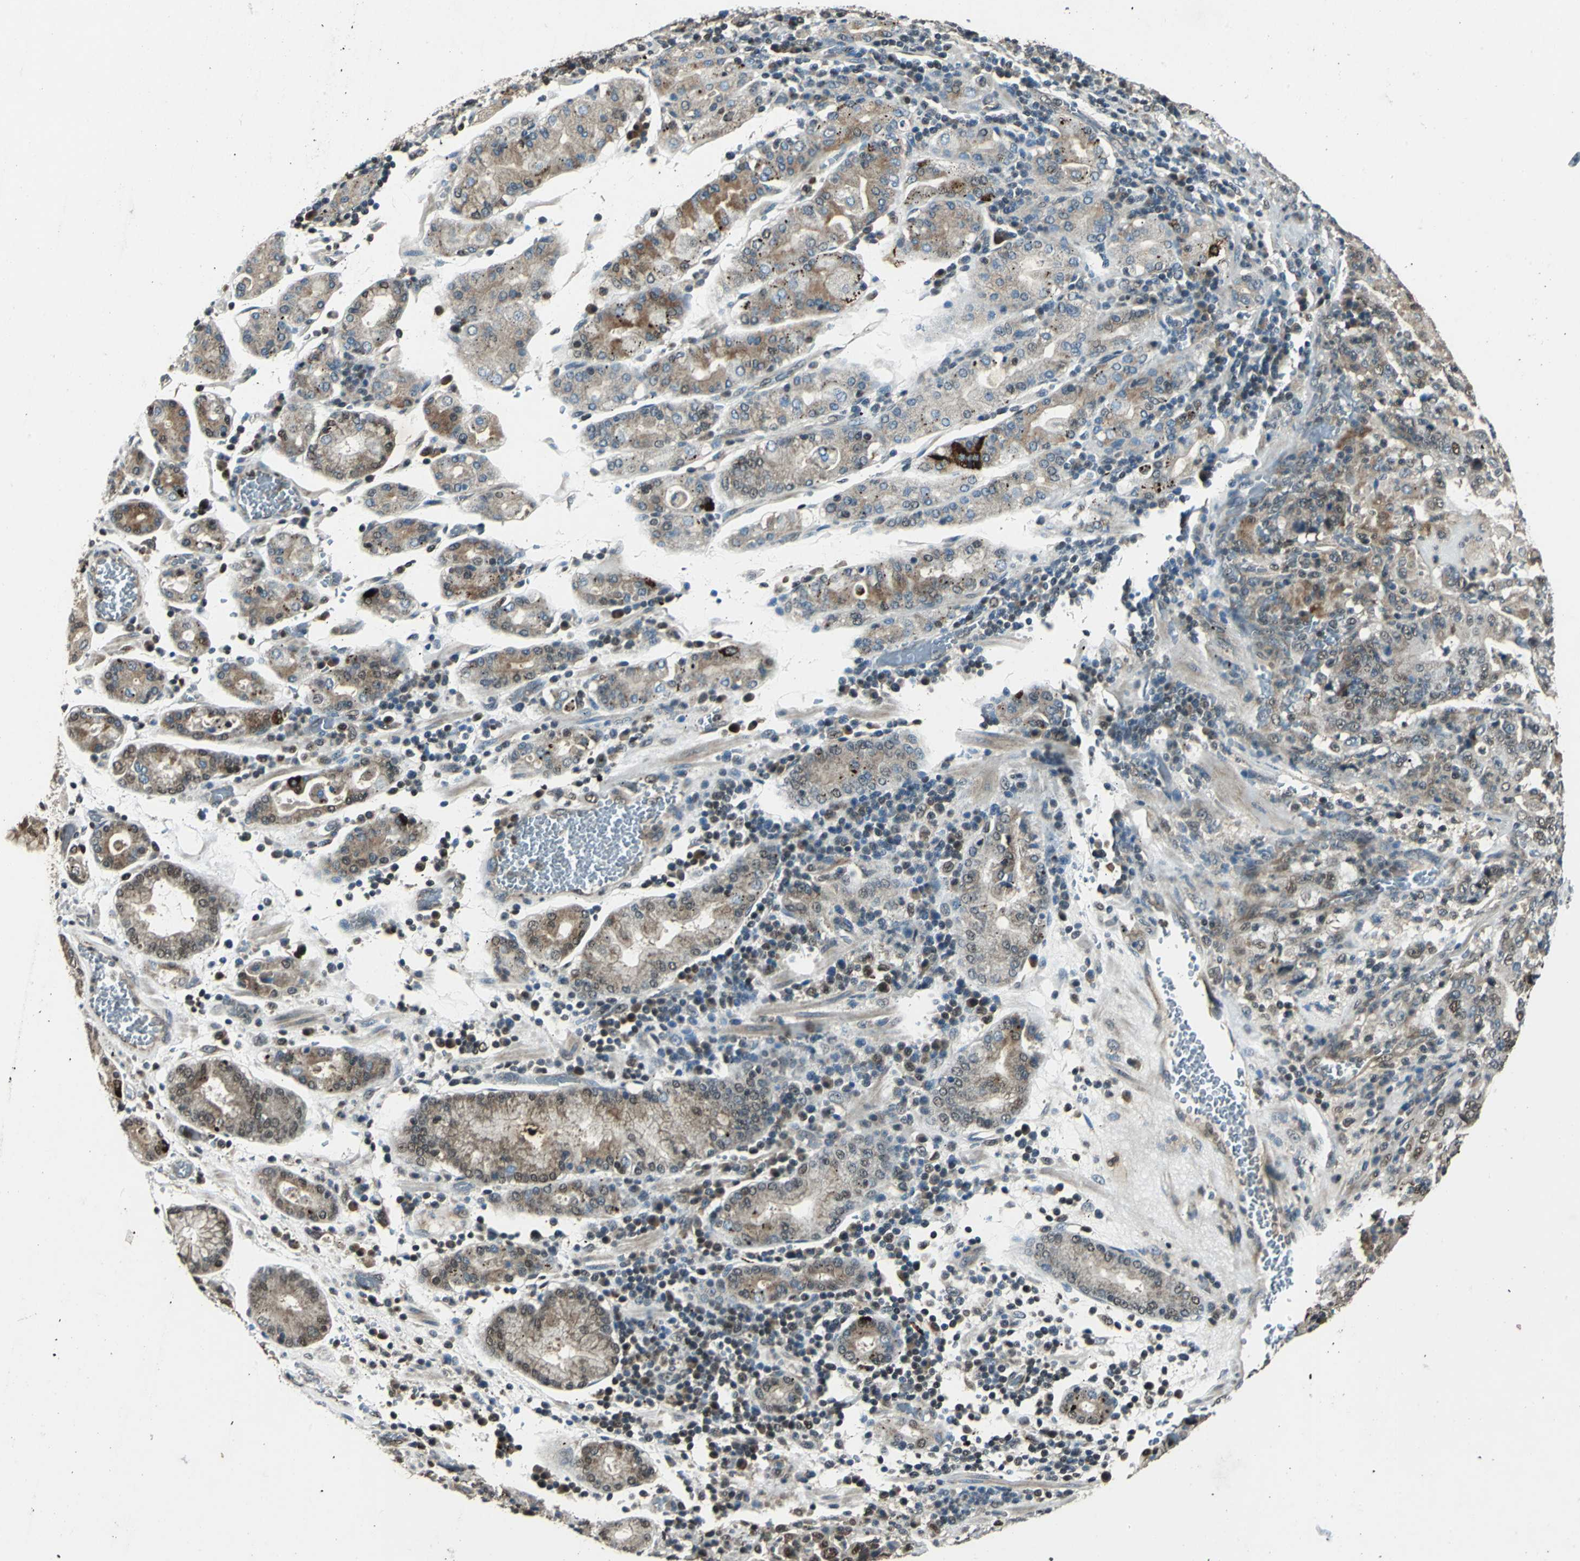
{"staining": {"intensity": "weak", "quantity": "25%-75%", "location": "cytoplasmic/membranous,nuclear"}, "tissue": "stomach cancer", "cell_type": "Tumor cells", "image_type": "cancer", "snomed": [{"axis": "morphology", "description": "Normal tissue, NOS"}, {"axis": "morphology", "description": "Adenocarcinoma, NOS"}, {"axis": "topography", "description": "Stomach, upper"}, {"axis": "topography", "description": "Stomach"}], "caption": "DAB (3,3'-diaminobenzidine) immunohistochemical staining of human adenocarcinoma (stomach) demonstrates weak cytoplasmic/membranous and nuclear protein positivity in approximately 25%-75% of tumor cells. (Brightfield microscopy of DAB IHC at high magnification).", "gene": "PPP1R13L", "patient": {"sex": "male", "age": 59}}